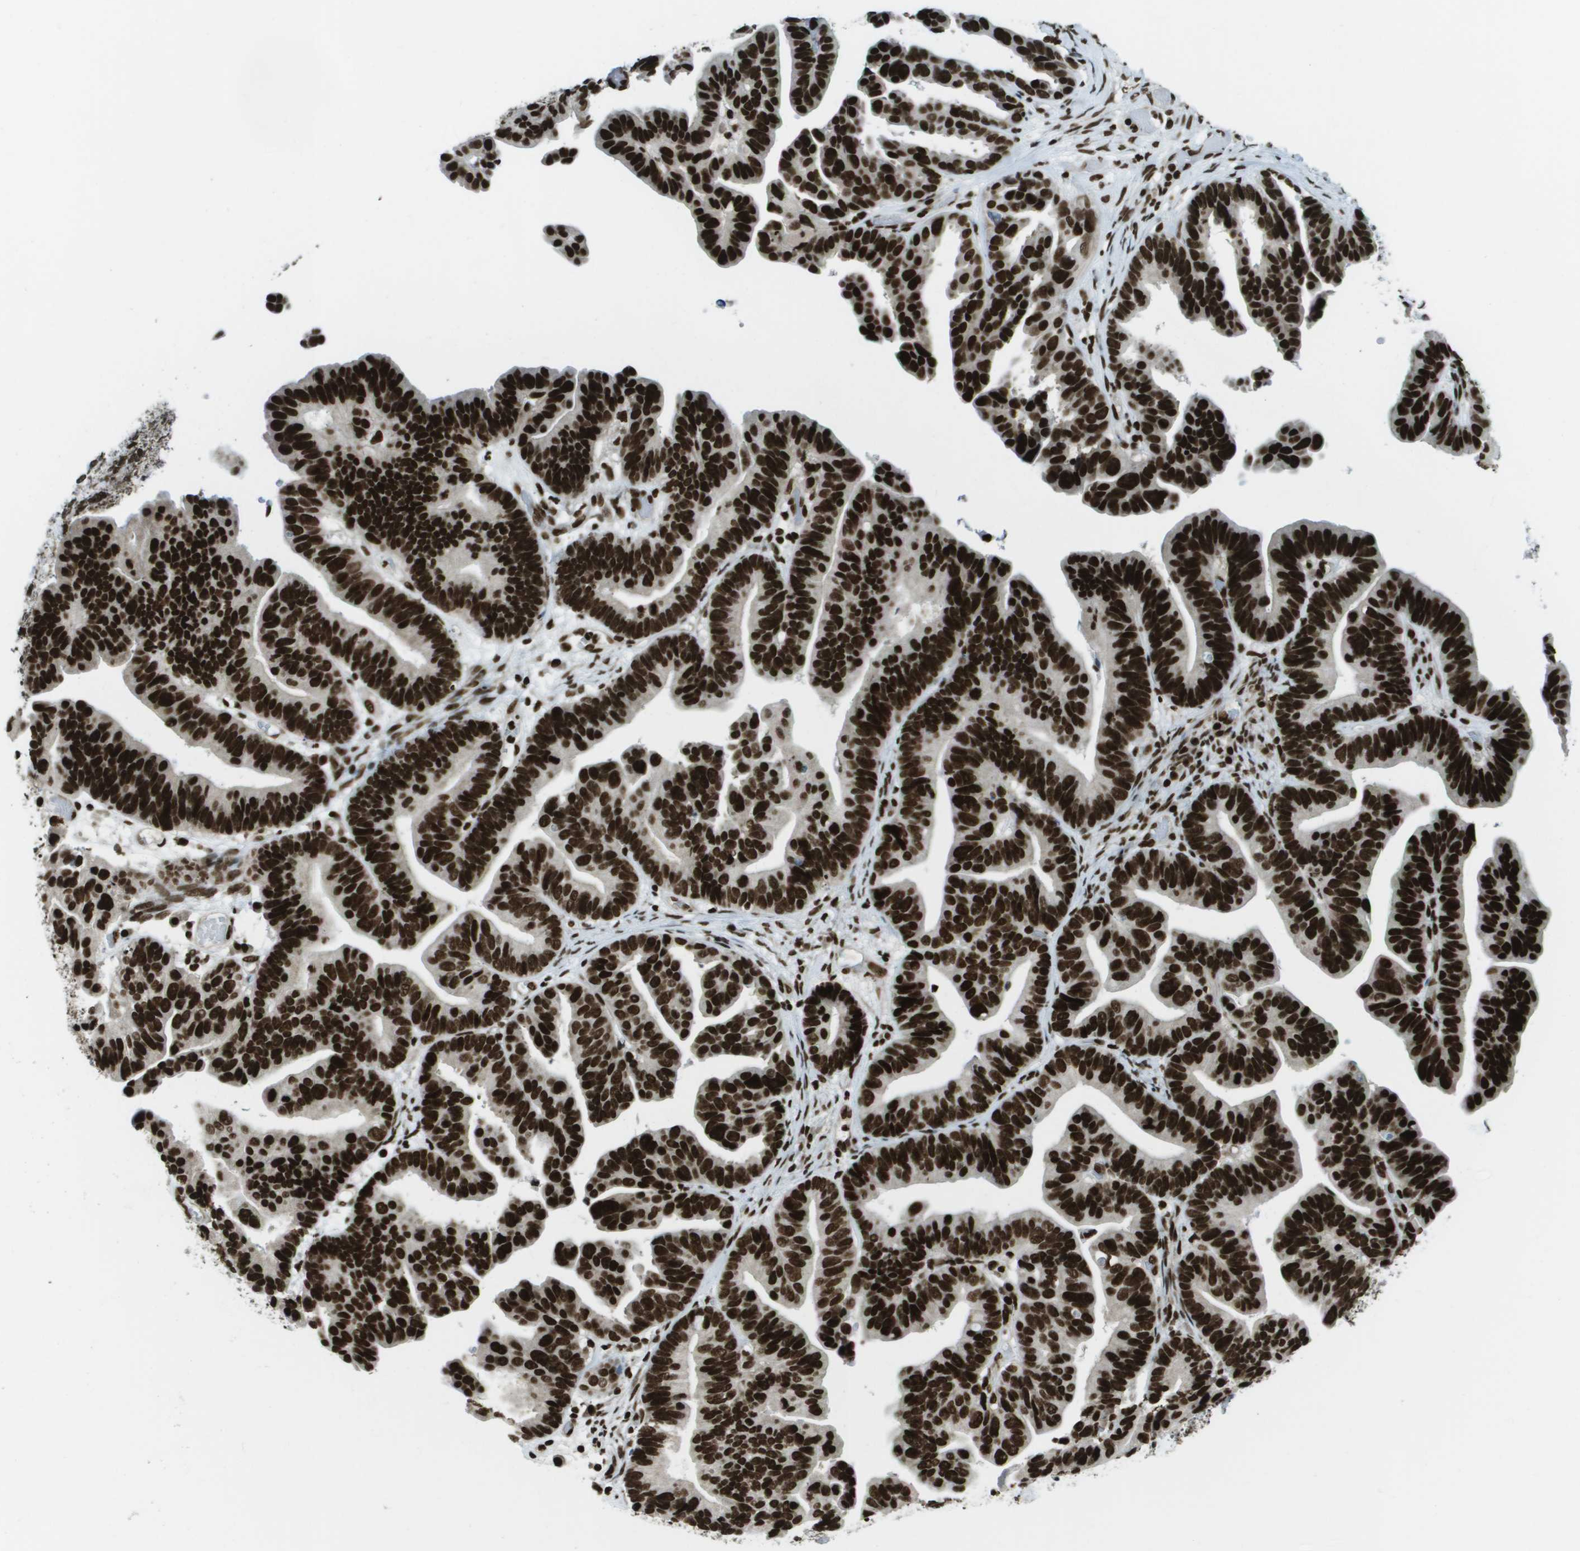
{"staining": {"intensity": "strong", "quantity": ">75%", "location": "nuclear"}, "tissue": "ovarian cancer", "cell_type": "Tumor cells", "image_type": "cancer", "snomed": [{"axis": "morphology", "description": "Cystadenocarcinoma, serous, NOS"}, {"axis": "topography", "description": "Ovary"}], "caption": "About >75% of tumor cells in ovarian cancer show strong nuclear protein positivity as visualized by brown immunohistochemical staining.", "gene": "GLYR1", "patient": {"sex": "female", "age": 56}}